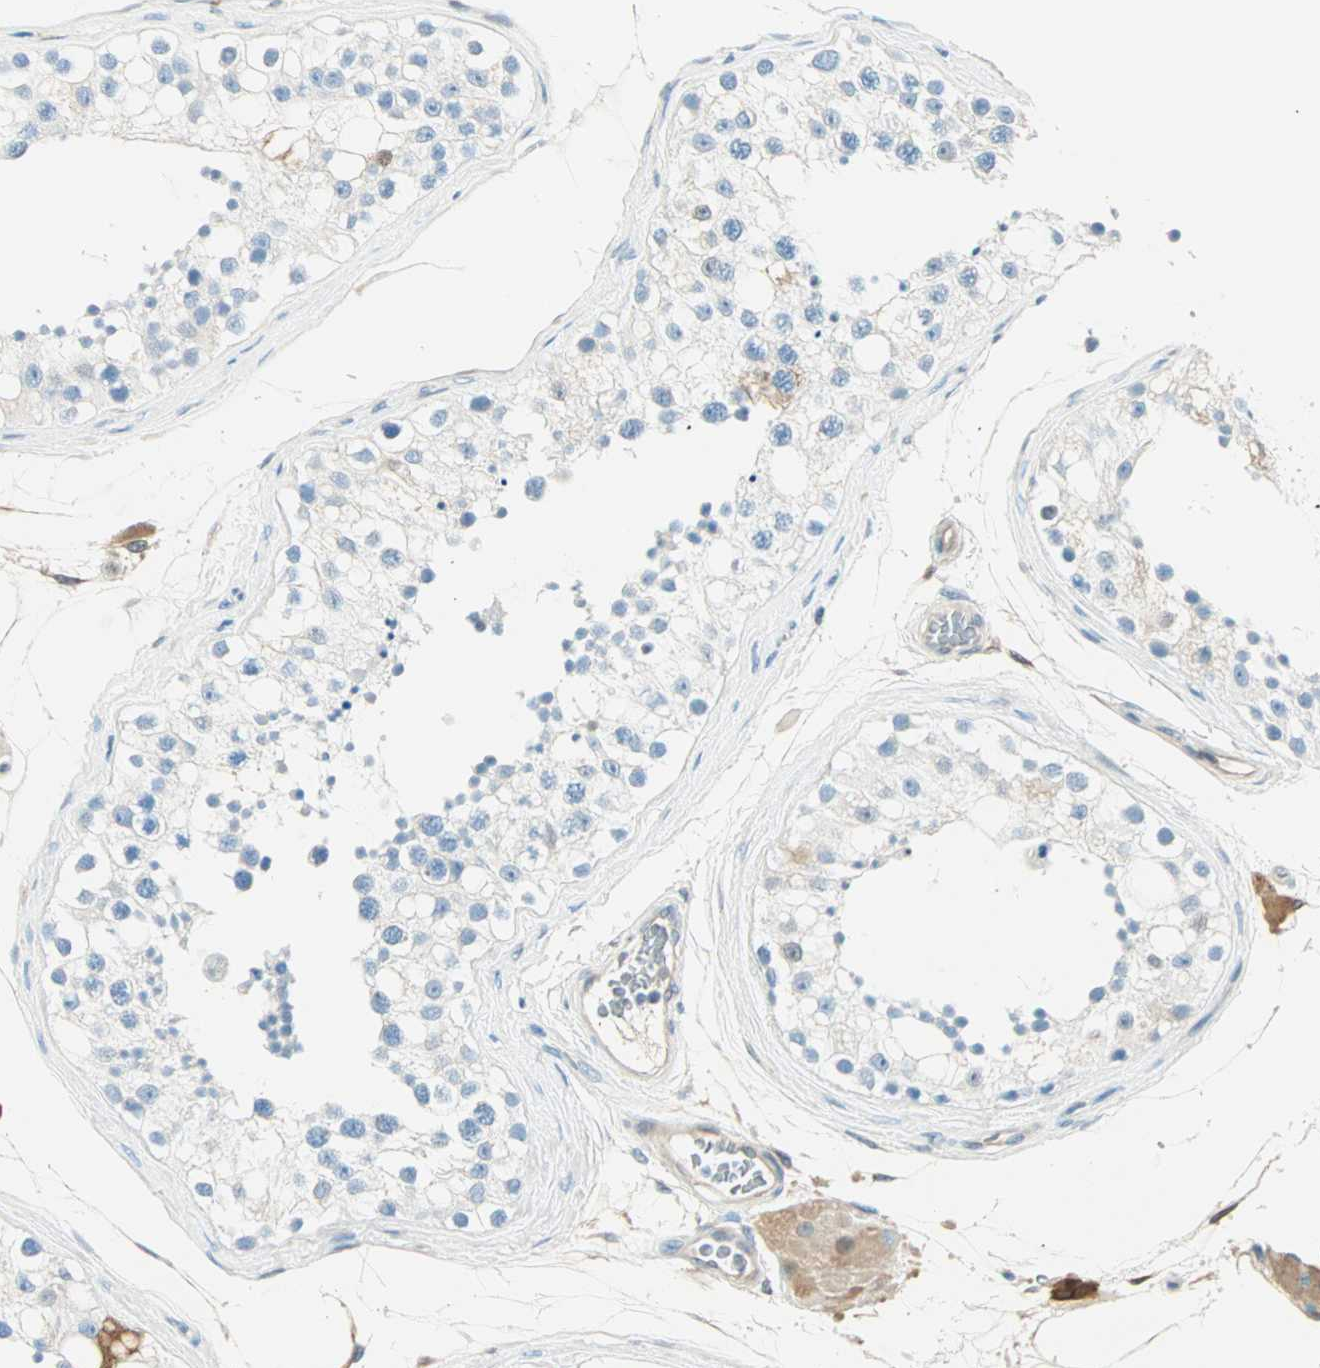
{"staining": {"intensity": "moderate", "quantity": "<25%", "location": "cytoplasmic/membranous,nuclear"}, "tissue": "testis", "cell_type": "Cells in seminiferous ducts", "image_type": "normal", "snomed": [{"axis": "morphology", "description": "Normal tissue, NOS"}, {"axis": "topography", "description": "Testis"}], "caption": "High-power microscopy captured an immunohistochemistry micrograph of normal testis, revealing moderate cytoplasmic/membranous,nuclear positivity in about <25% of cells in seminiferous ducts.", "gene": "S100A1", "patient": {"sex": "male", "age": 68}}